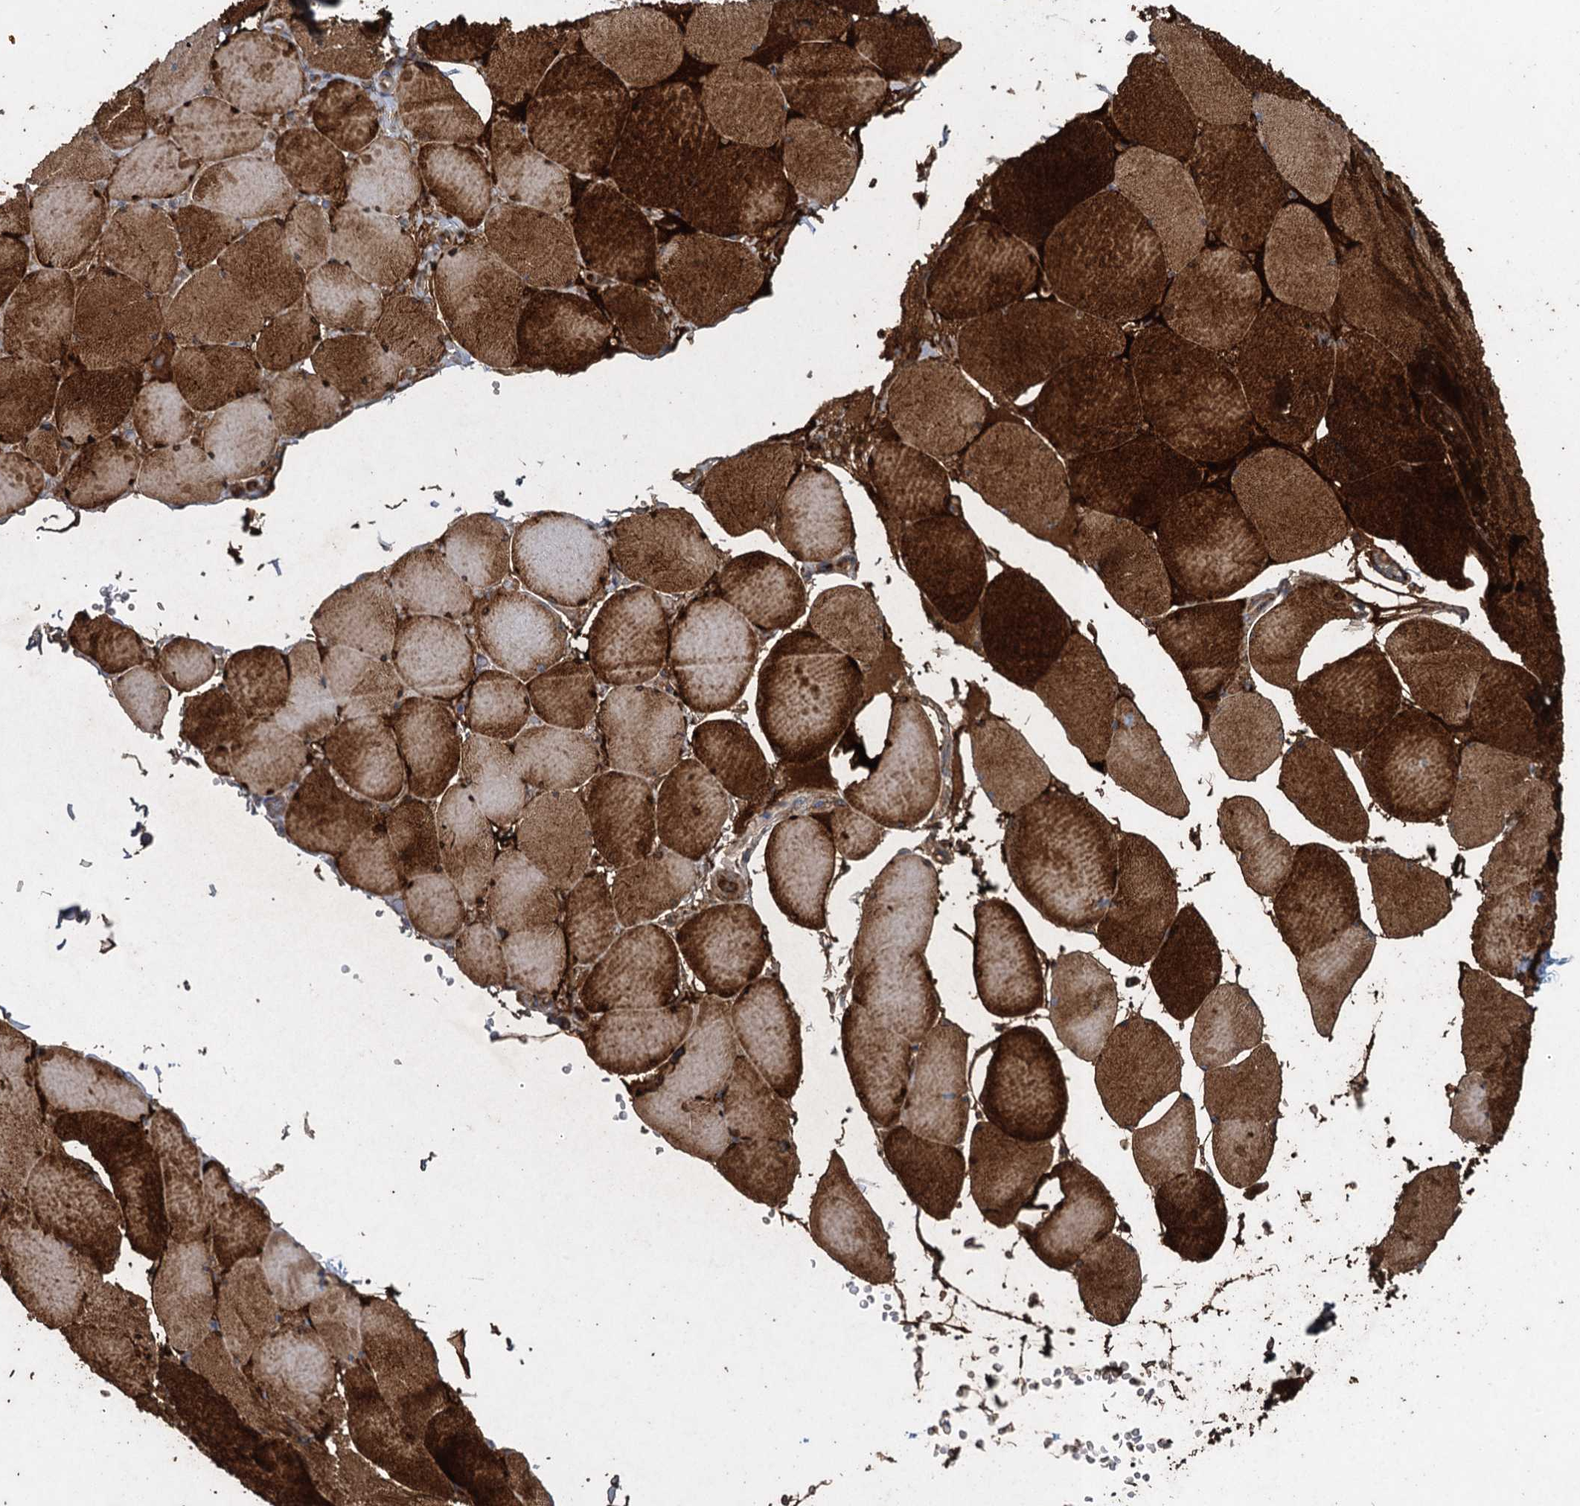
{"staining": {"intensity": "strong", "quantity": ">75%", "location": "cytoplasmic/membranous"}, "tissue": "skeletal muscle", "cell_type": "Myocytes", "image_type": "normal", "snomed": [{"axis": "morphology", "description": "Normal tissue, NOS"}, {"axis": "topography", "description": "Skeletal muscle"}, {"axis": "topography", "description": "Head-Neck"}], "caption": "The photomicrograph reveals a brown stain indicating the presence of a protein in the cytoplasmic/membranous of myocytes in skeletal muscle. (DAB (3,3'-diaminobenzidine) IHC, brown staining for protein, blue staining for nuclei).", "gene": "TXNDC11", "patient": {"sex": "male", "age": 66}}